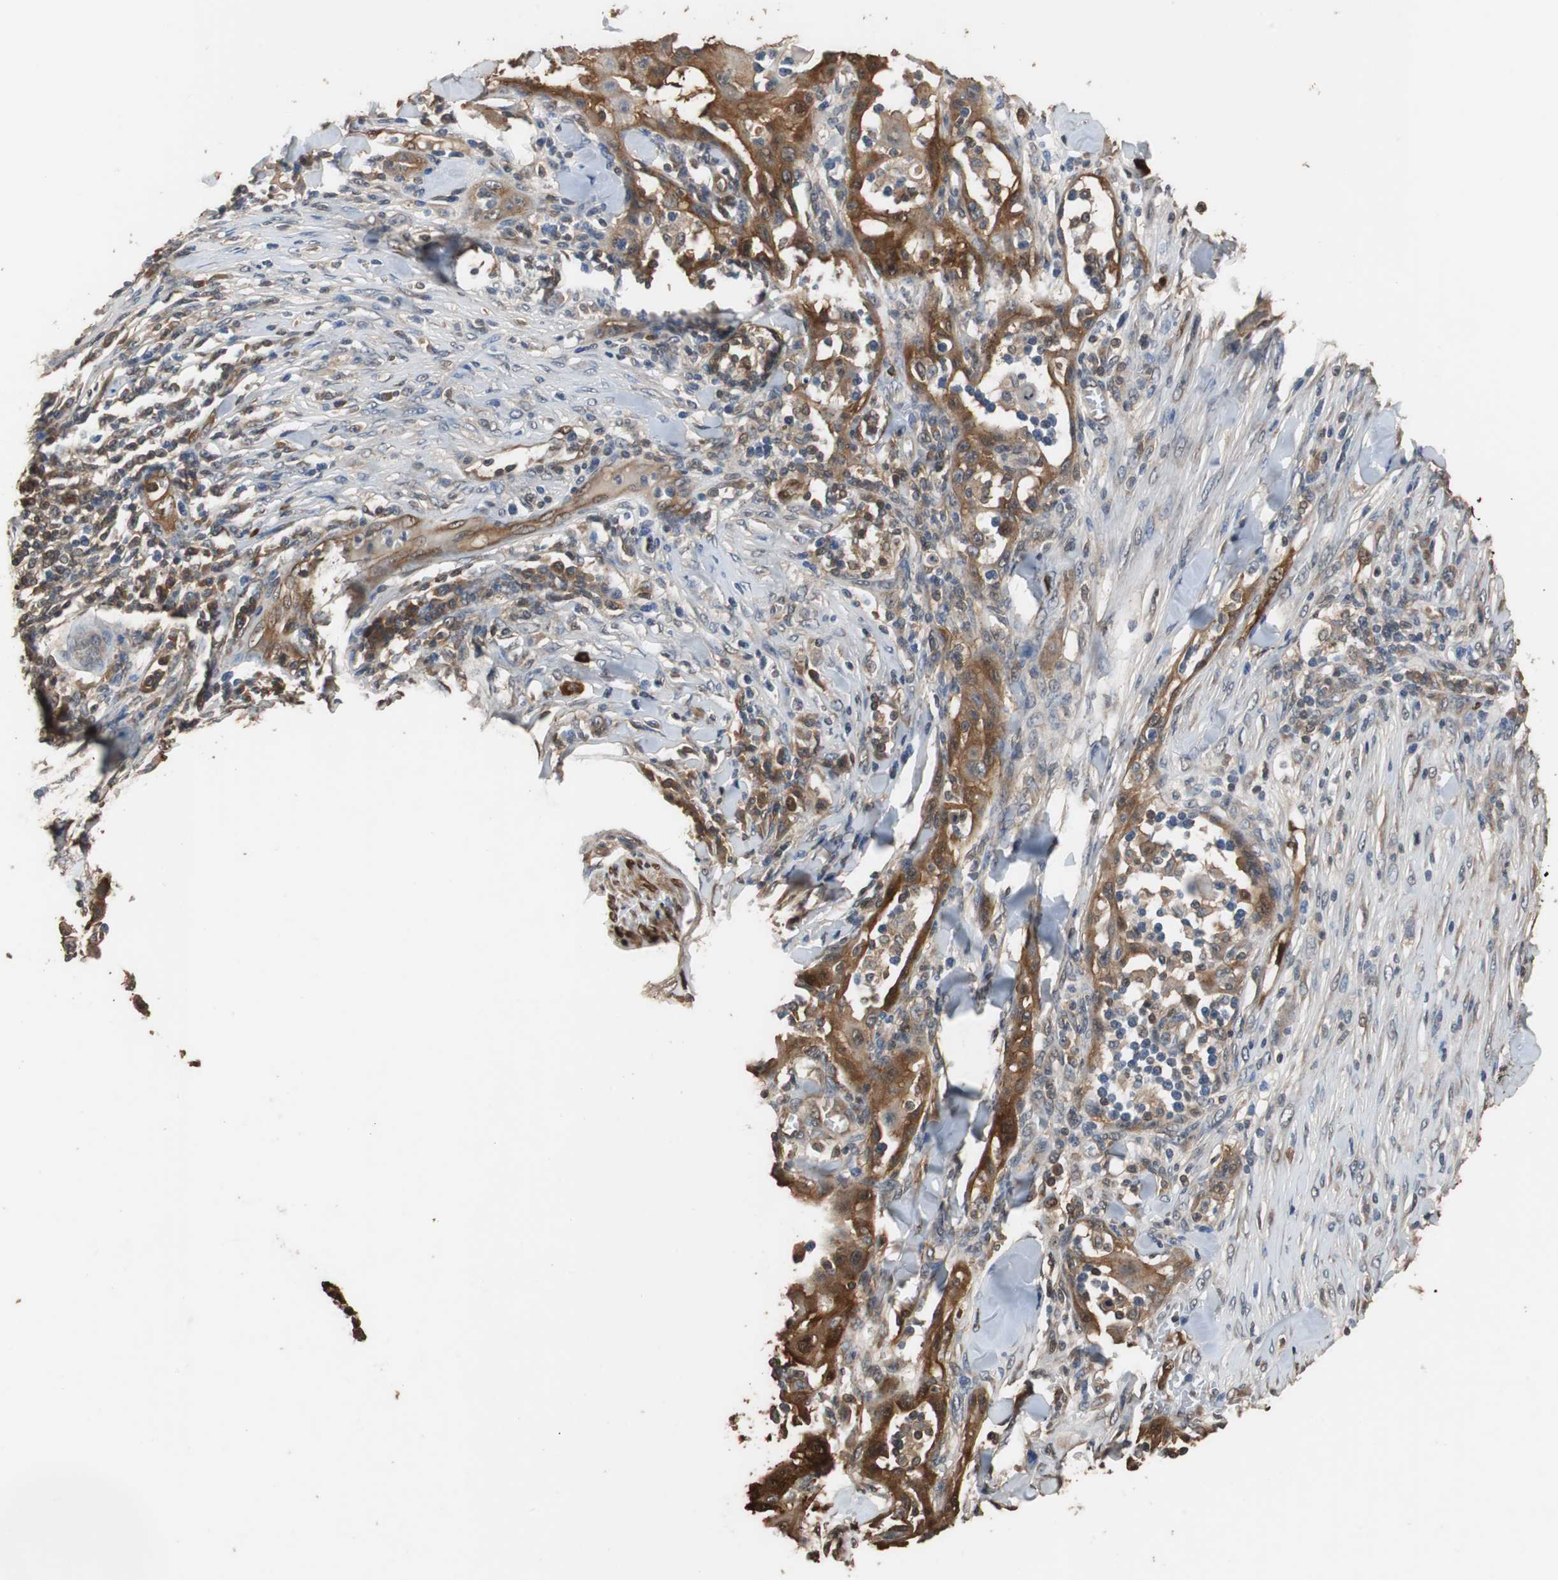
{"staining": {"intensity": "strong", "quantity": ">75%", "location": "cytoplasmic/membranous,nuclear"}, "tissue": "skin cancer", "cell_type": "Tumor cells", "image_type": "cancer", "snomed": [{"axis": "morphology", "description": "Squamous cell carcinoma, NOS"}, {"axis": "topography", "description": "Skin"}], "caption": "Human skin squamous cell carcinoma stained with a protein marker reveals strong staining in tumor cells.", "gene": "NDRG1", "patient": {"sex": "male", "age": 24}}